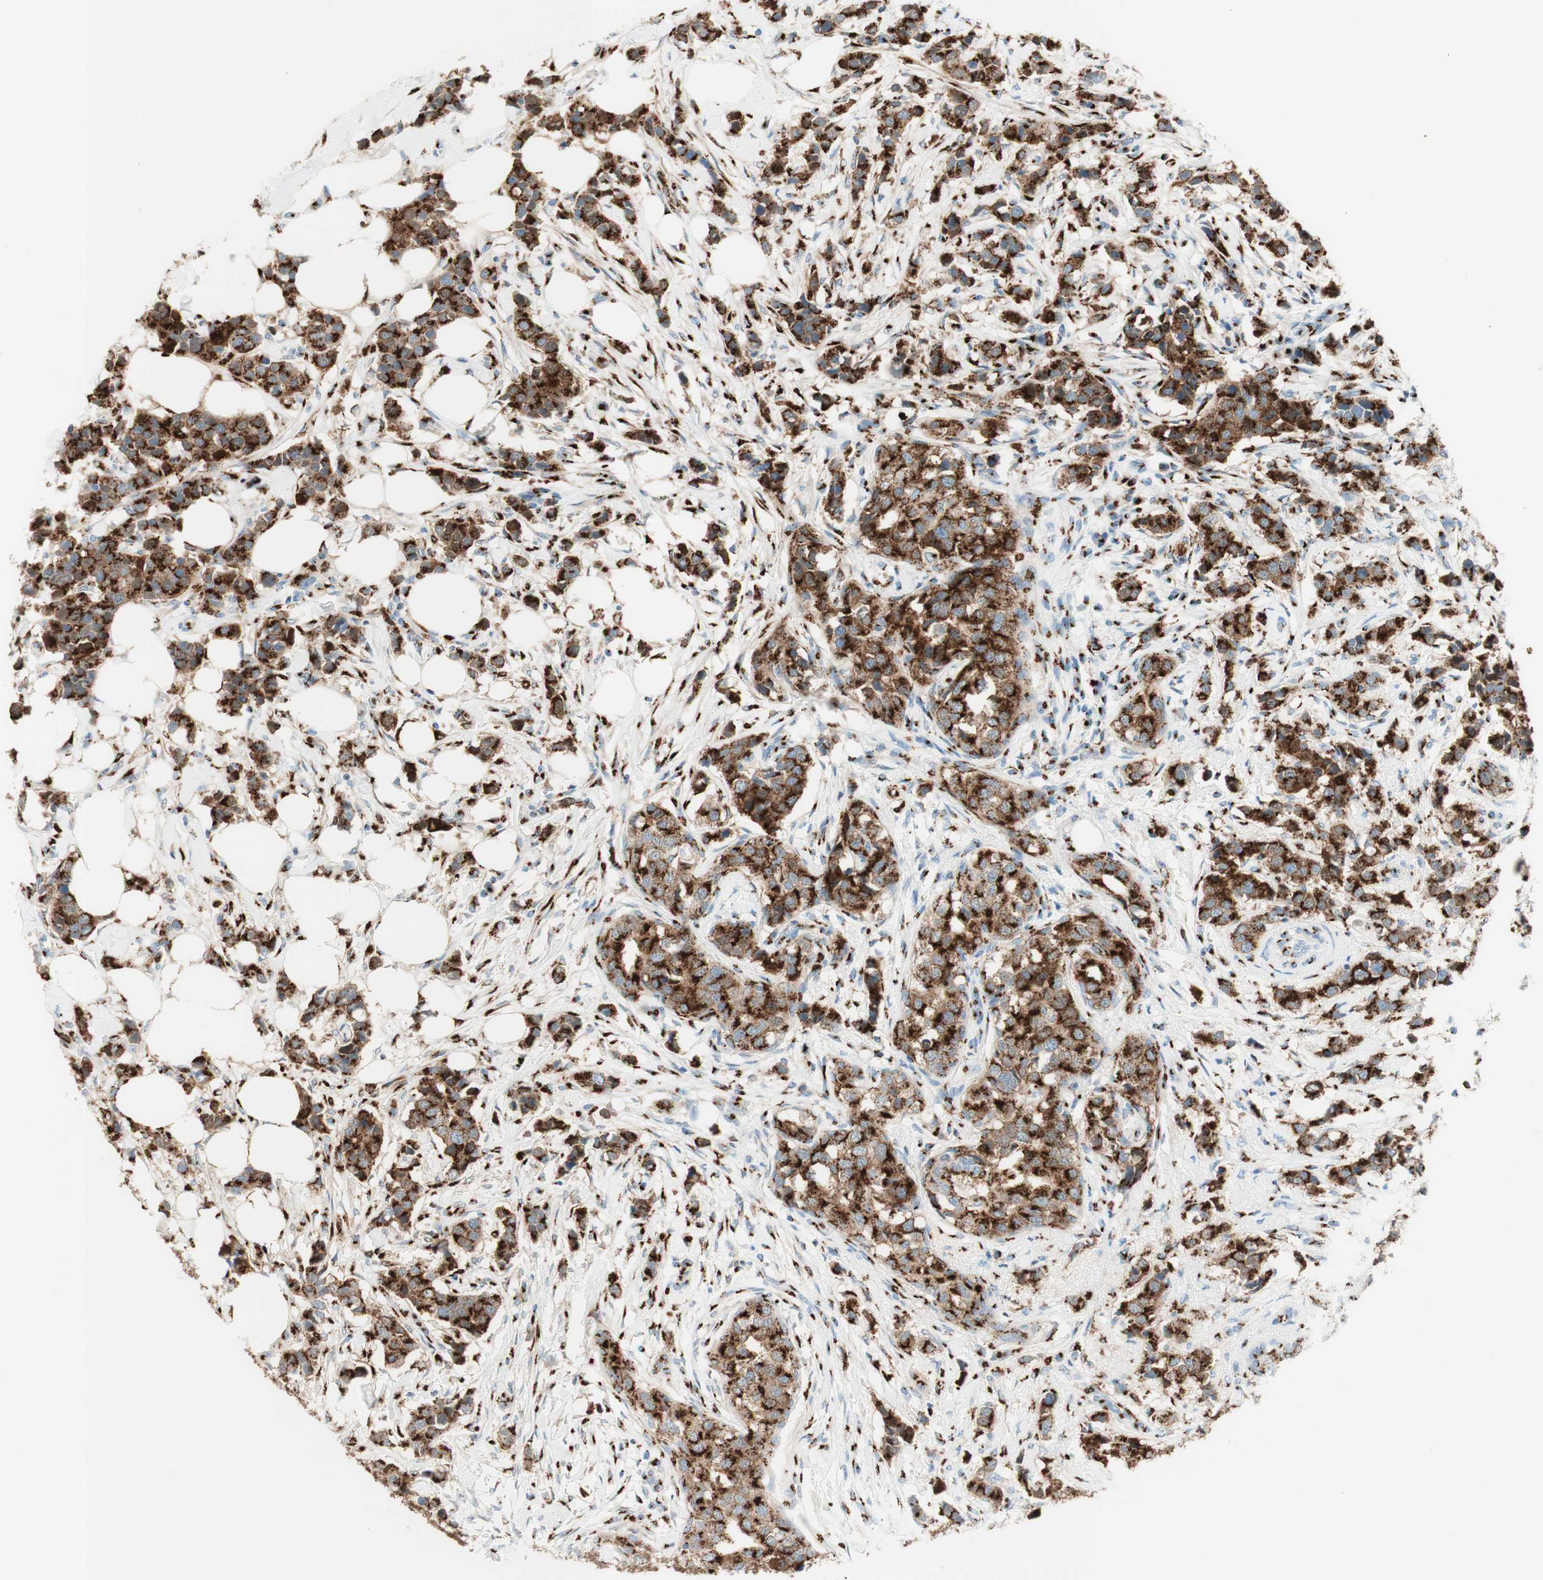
{"staining": {"intensity": "strong", "quantity": ">75%", "location": "cytoplasmic/membranous"}, "tissue": "breast cancer", "cell_type": "Tumor cells", "image_type": "cancer", "snomed": [{"axis": "morphology", "description": "Normal tissue, NOS"}, {"axis": "morphology", "description": "Duct carcinoma"}, {"axis": "topography", "description": "Breast"}], "caption": "This is an image of immunohistochemistry (IHC) staining of breast cancer, which shows strong expression in the cytoplasmic/membranous of tumor cells.", "gene": "GOLGB1", "patient": {"sex": "female", "age": 50}}